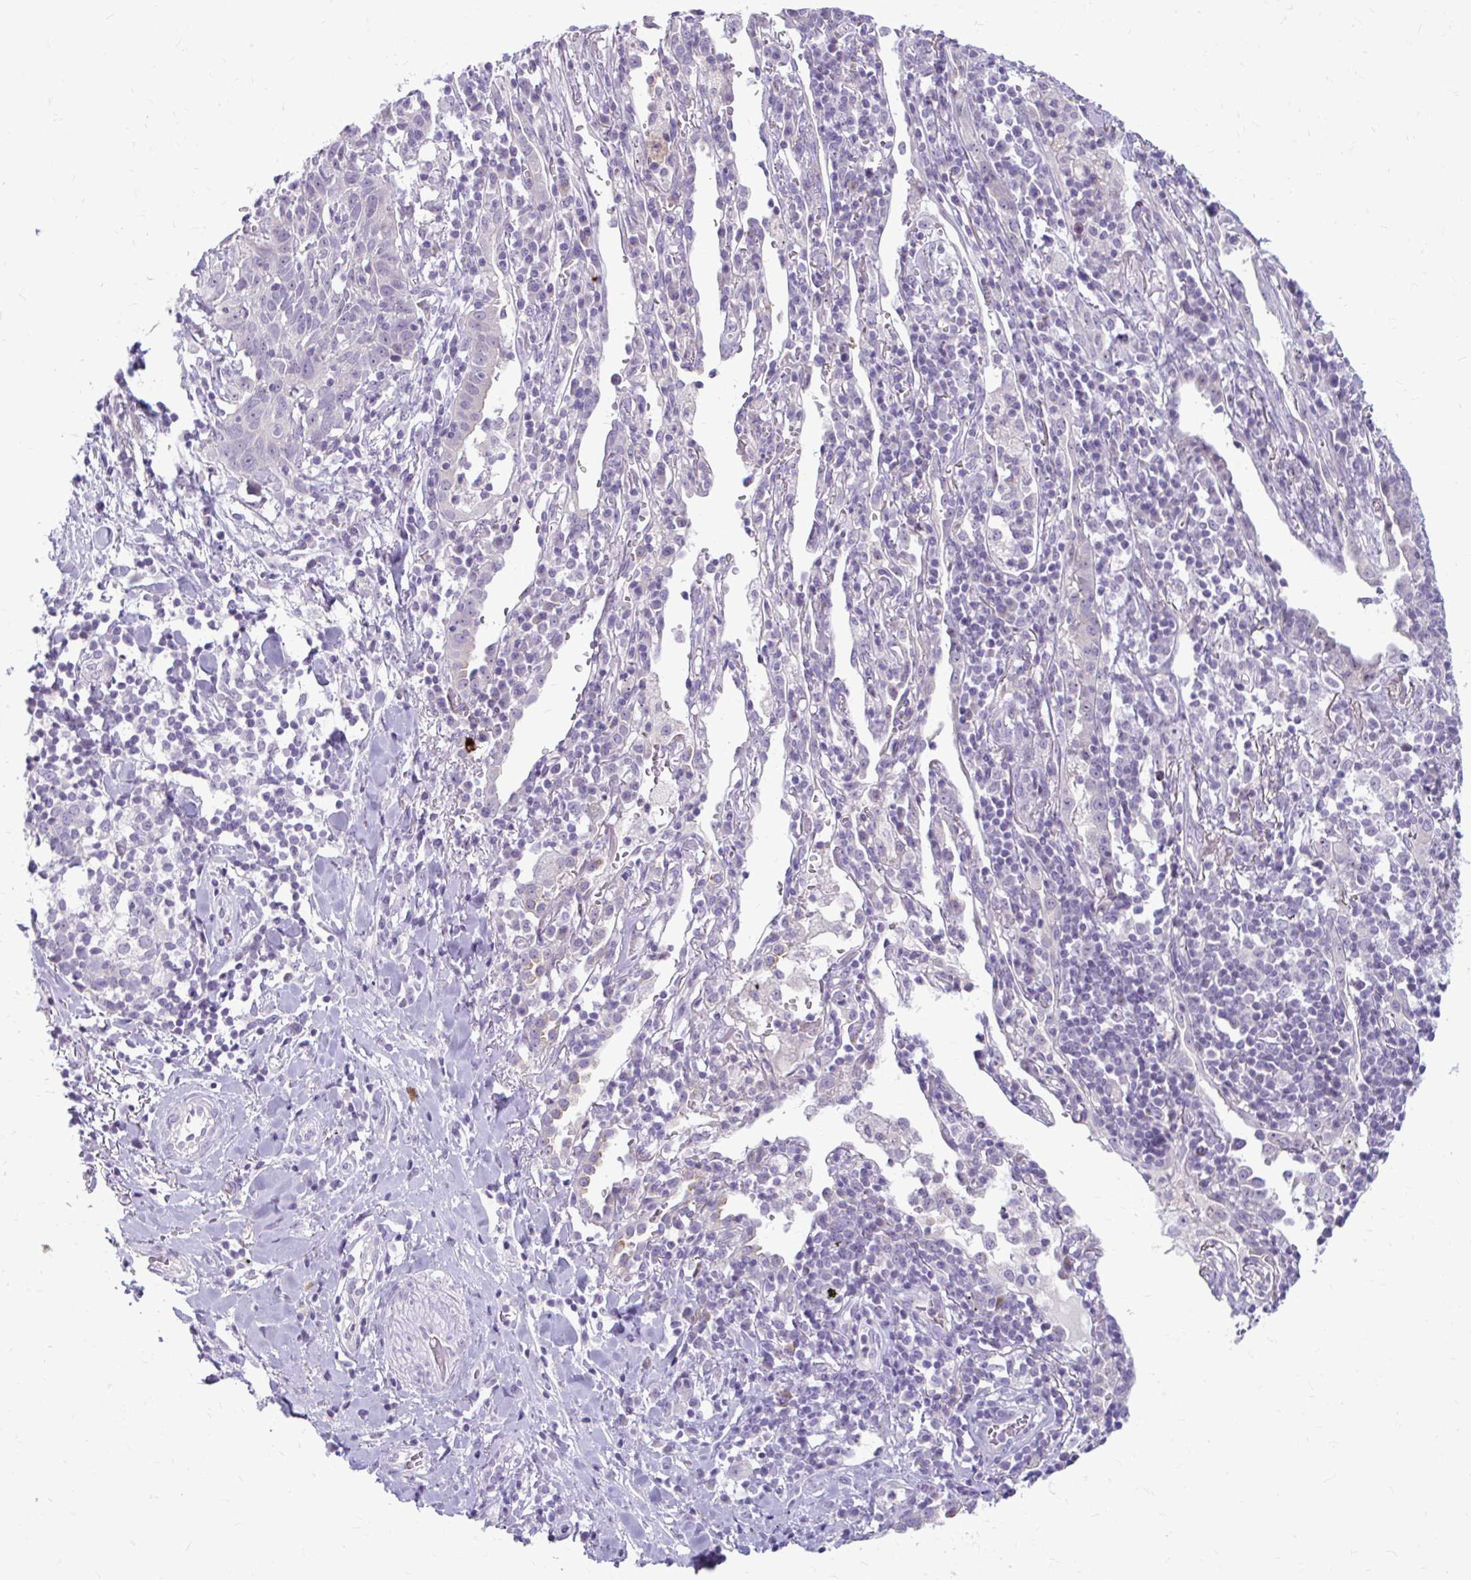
{"staining": {"intensity": "negative", "quantity": "none", "location": "none"}, "tissue": "lung cancer", "cell_type": "Tumor cells", "image_type": "cancer", "snomed": [{"axis": "morphology", "description": "Squamous cell carcinoma, NOS"}, {"axis": "topography", "description": "Lung"}], "caption": "The photomicrograph shows no staining of tumor cells in lung cancer (squamous cell carcinoma).", "gene": "CHIA", "patient": {"sex": "female", "age": 66}}